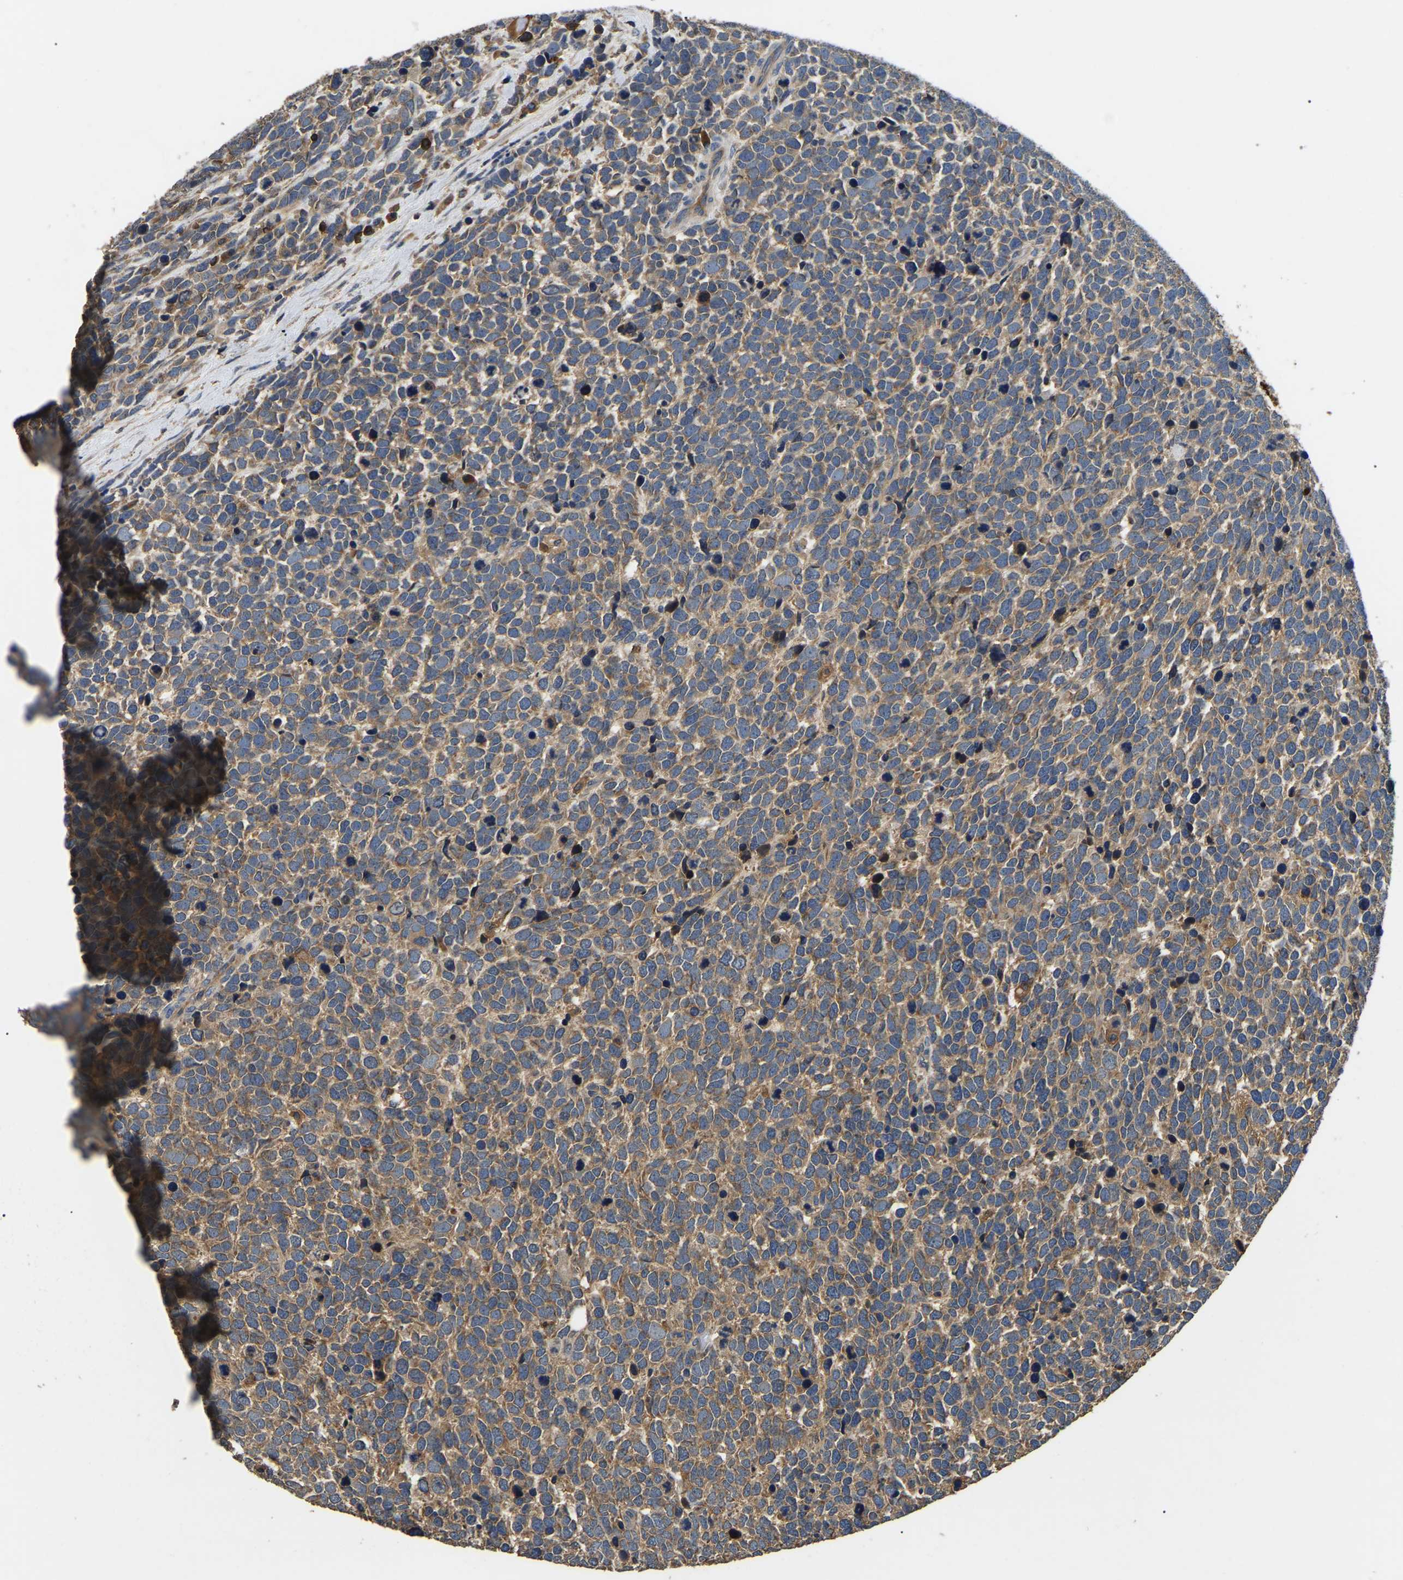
{"staining": {"intensity": "weak", "quantity": ">75%", "location": "cytoplasmic/membranous"}, "tissue": "urothelial cancer", "cell_type": "Tumor cells", "image_type": "cancer", "snomed": [{"axis": "morphology", "description": "Urothelial carcinoma, High grade"}, {"axis": "topography", "description": "Urinary bladder"}], "caption": "The histopathology image exhibits staining of urothelial cancer, revealing weak cytoplasmic/membranous protein expression (brown color) within tumor cells. The staining was performed using DAB (3,3'-diaminobenzidine) to visualize the protein expression in brown, while the nuclei were stained in blue with hematoxylin (Magnification: 20x).", "gene": "SMPD2", "patient": {"sex": "female", "age": 82}}